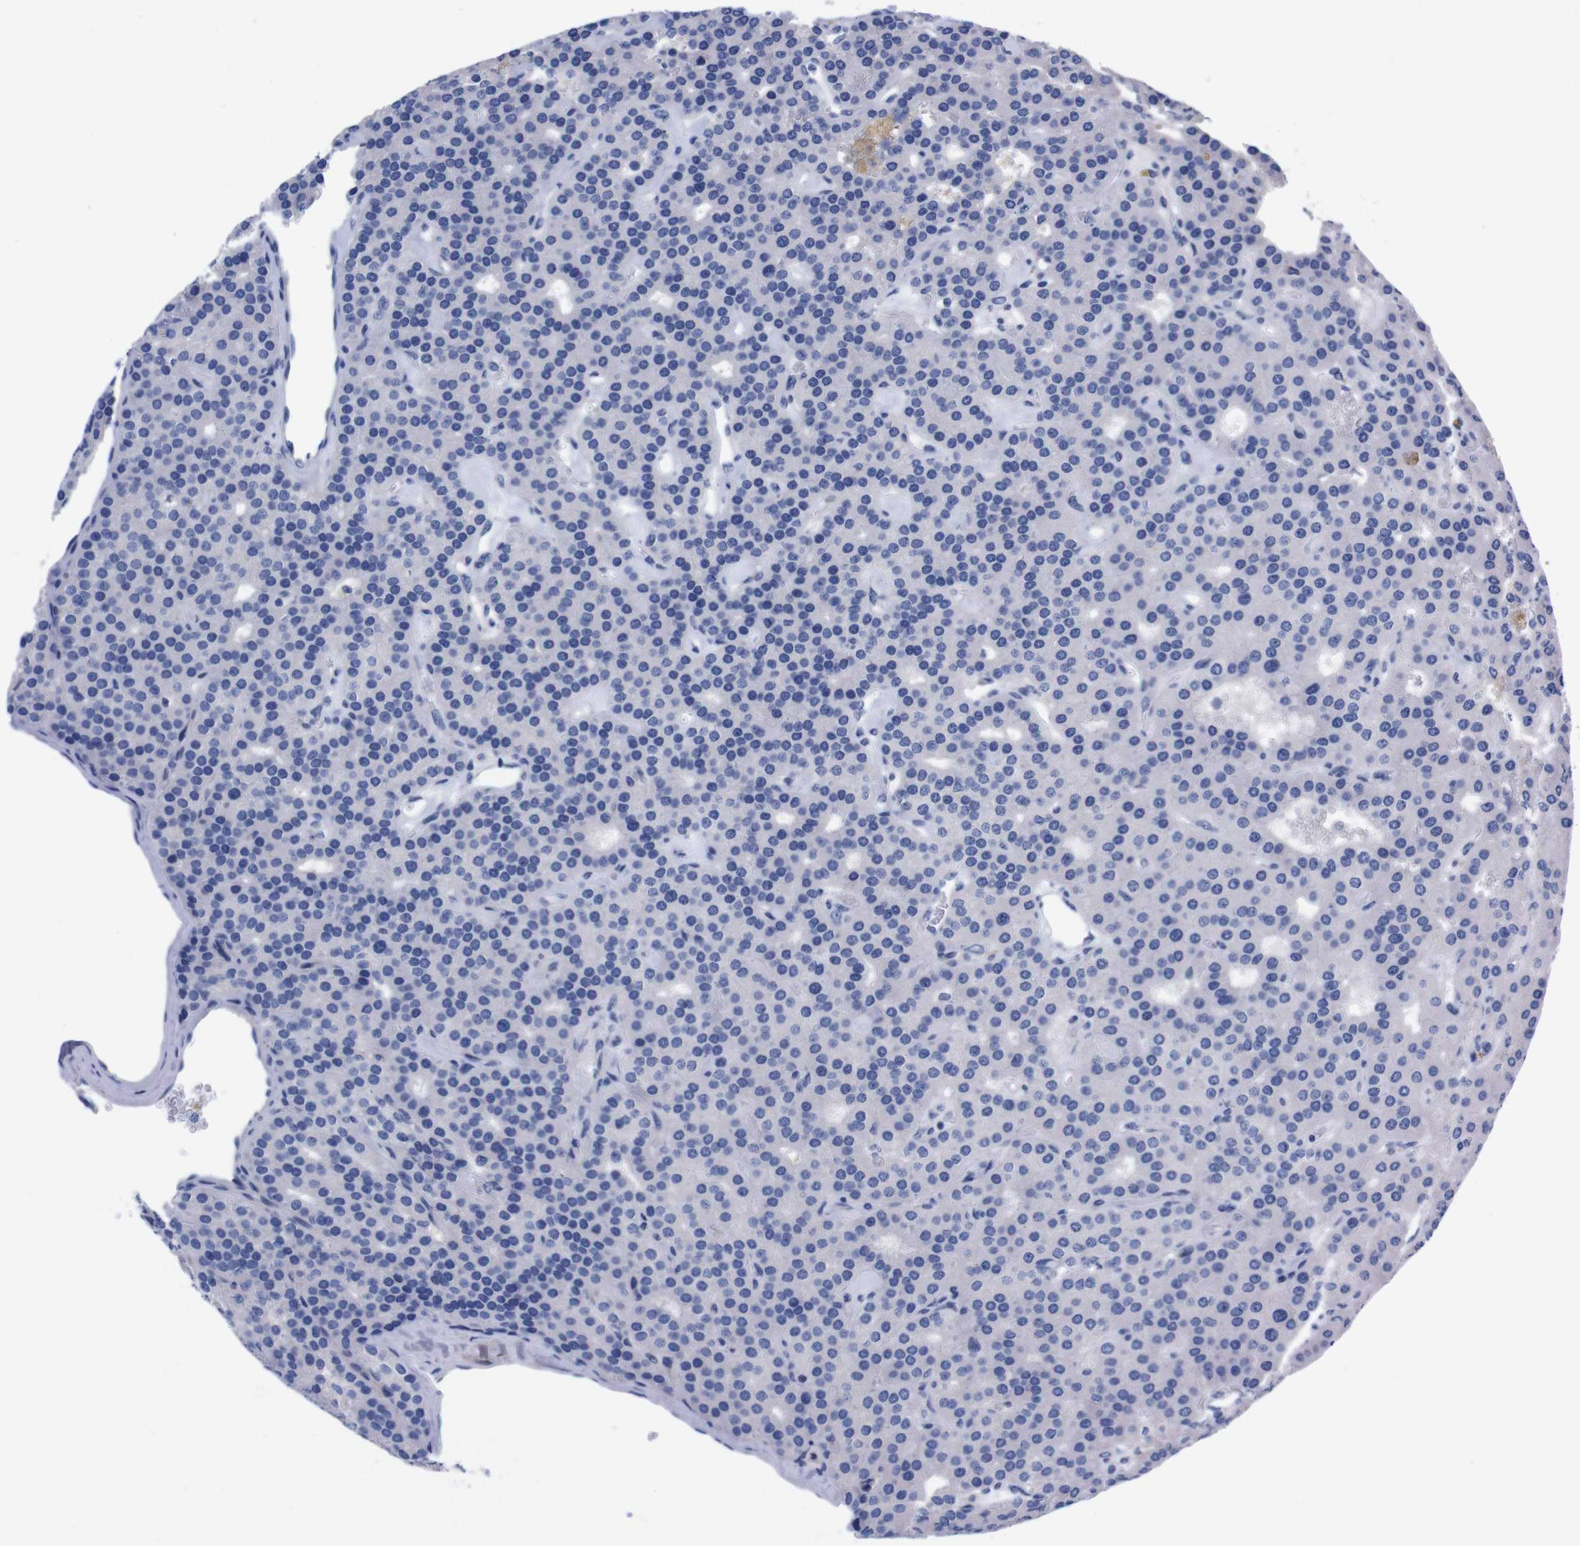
{"staining": {"intensity": "negative", "quantity": "none", "location": "none"}, "tissue": "parathyroid gland", "cell_type": "Glandular cells", "image_type": "normal", "snomed": [{"axis": "morphology", "description": "Normal tissue, NOS"}, {"axis": "morphology", "description": "Adenoma, NOS"}, {"axis": "topography", "description": "Parathyroid gland"}], "caption": "DAB immunohistochemical staining of benign human parathyroid gland reveals no significant staining in glandular cells. (Brightfield microscopy of DAB (3,3'-diaminobenzidine) IHC at high magnification).", "gene": "NEBL", "patient": {"sex": "female", "age": 86}}